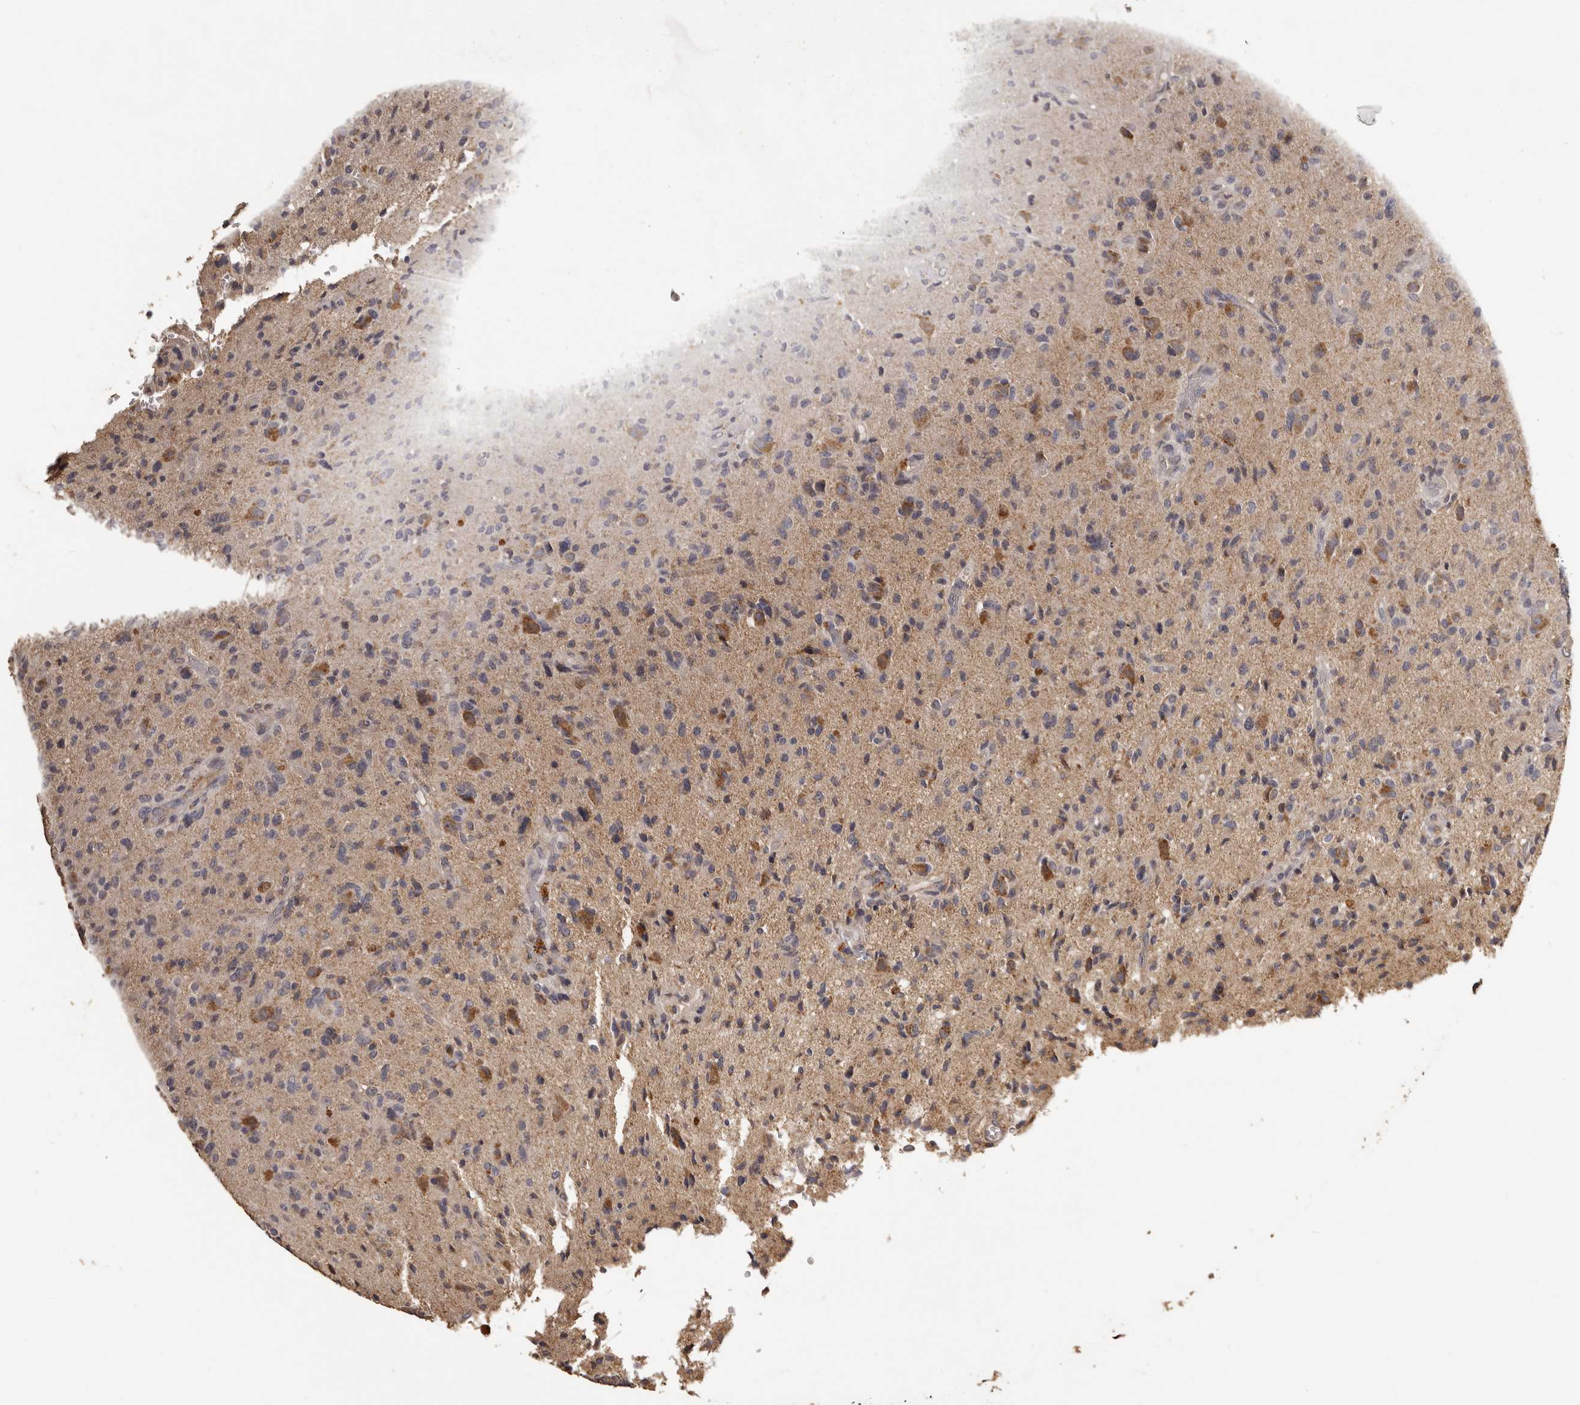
{"staining": {"intensity": "moderate", "quantity": "<25%", "location": "cytoplasmic/membranous"}, "tissue": "glioma", "cell_type": "Tumor cells", "image_type": "cancer", "snomed": [{"axis": "morphology", "description": "Glioma, malignant, High grade"}, {"axis": "topography", "description": "Brain"}], "caption": "DAB (3,3'-diaminobenzidine) immunohistochemical staining of malignant glioma (high-grade) reveals moderate cytoplasmic/membranous protein positivity in about <25% of tumor cells.", "gene": "MGAT5", "patient": {"sex": "female", "age": 57}}